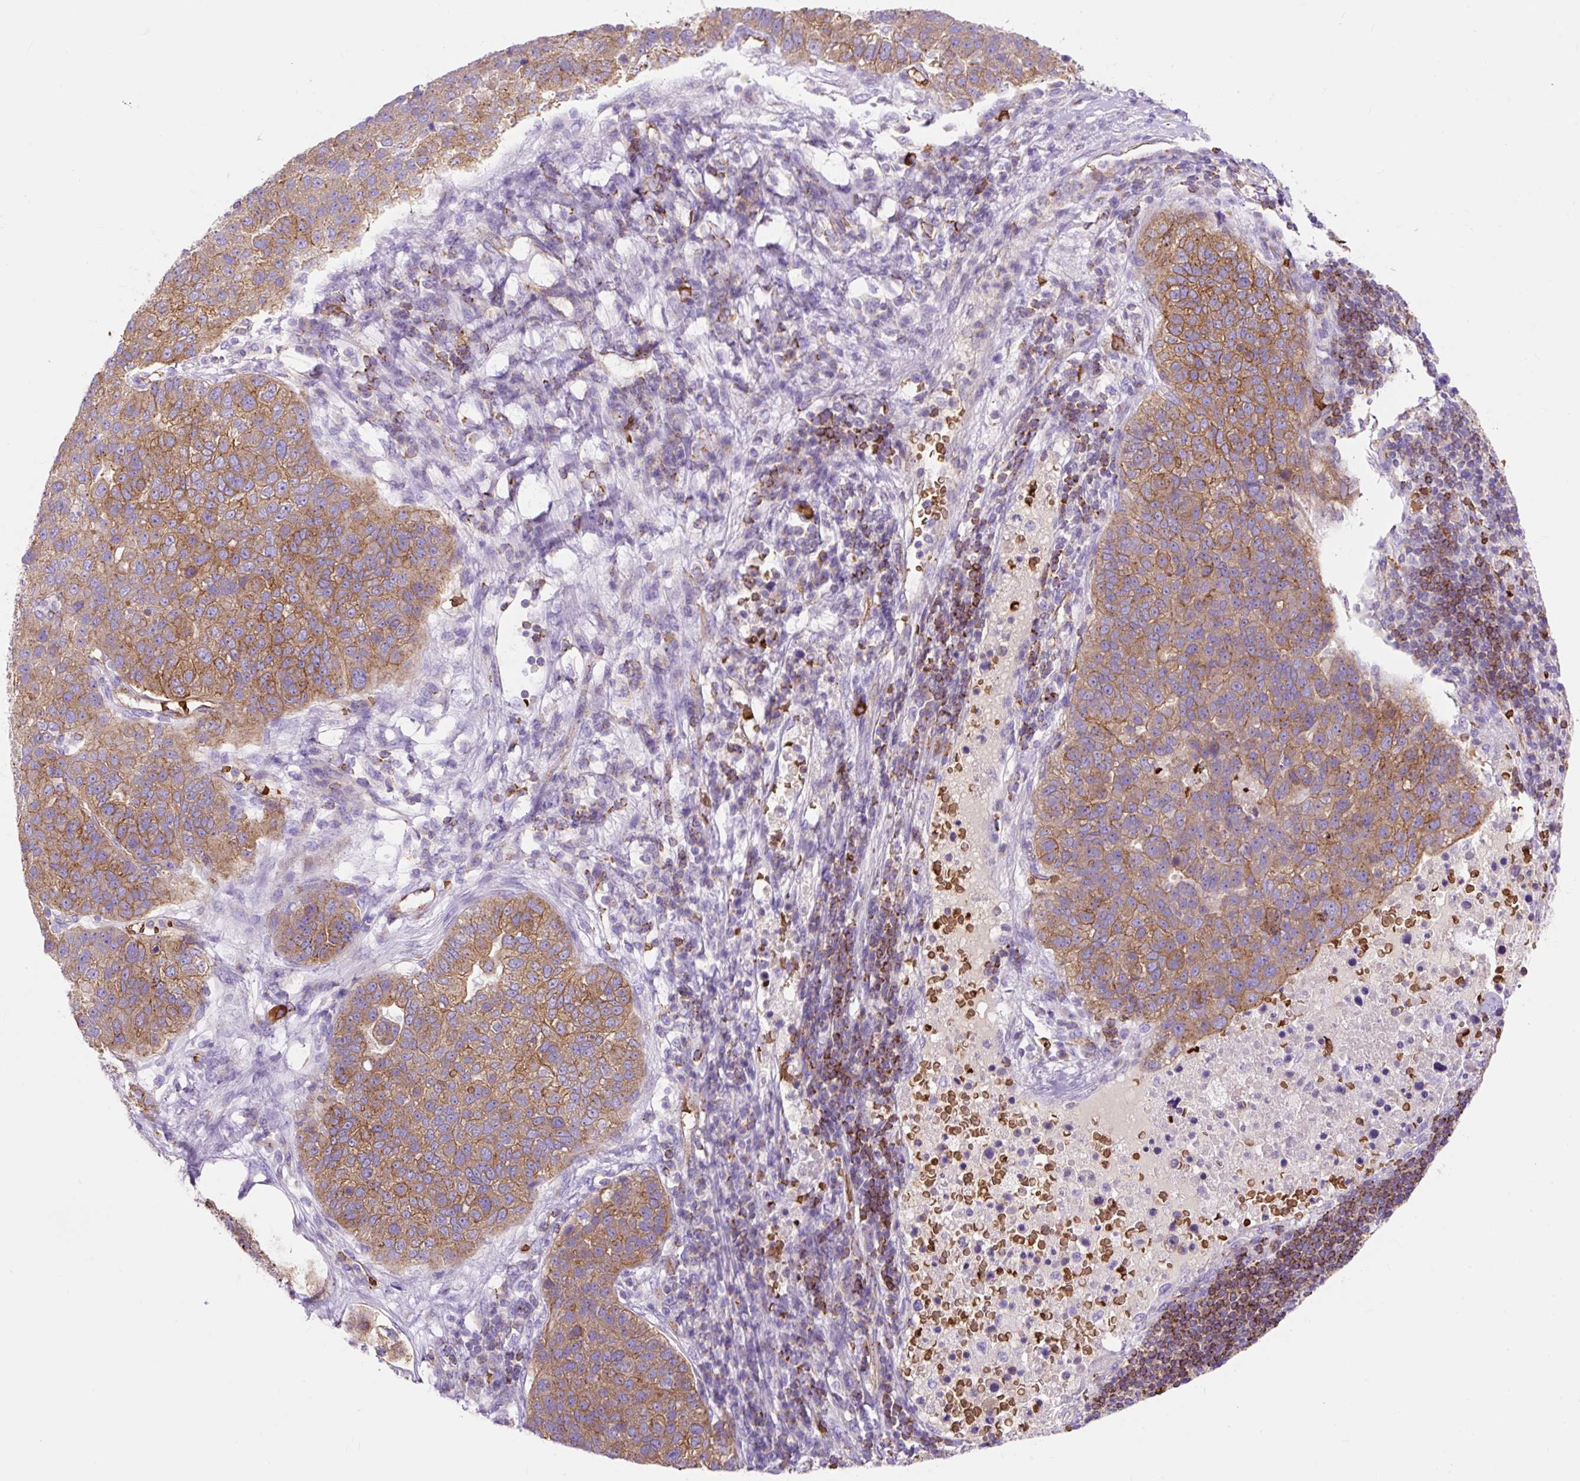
{"staining": {"intensity": "moderate", "quantity": ">75%", "location": "cytoplasmic/membranous"}, "tissue": "pancreatic cancer", "cell_type": "Tumor cells", "image_type": "cancer", "snomed": [{"axis": "morphology", "description": "Adenocarcinoma, NOS"}, {"axis": "topography", "description": "Pancreas"}], "caption": "Immunohistochemical staining of human pancreatic adenocarcinoma exhibits medium levels of moderate cytoplasmic/membranous expression in approximately >75% of tumor cells.", "gene": "HIP1R", "patient": {"sex": "female", "age": 61}}